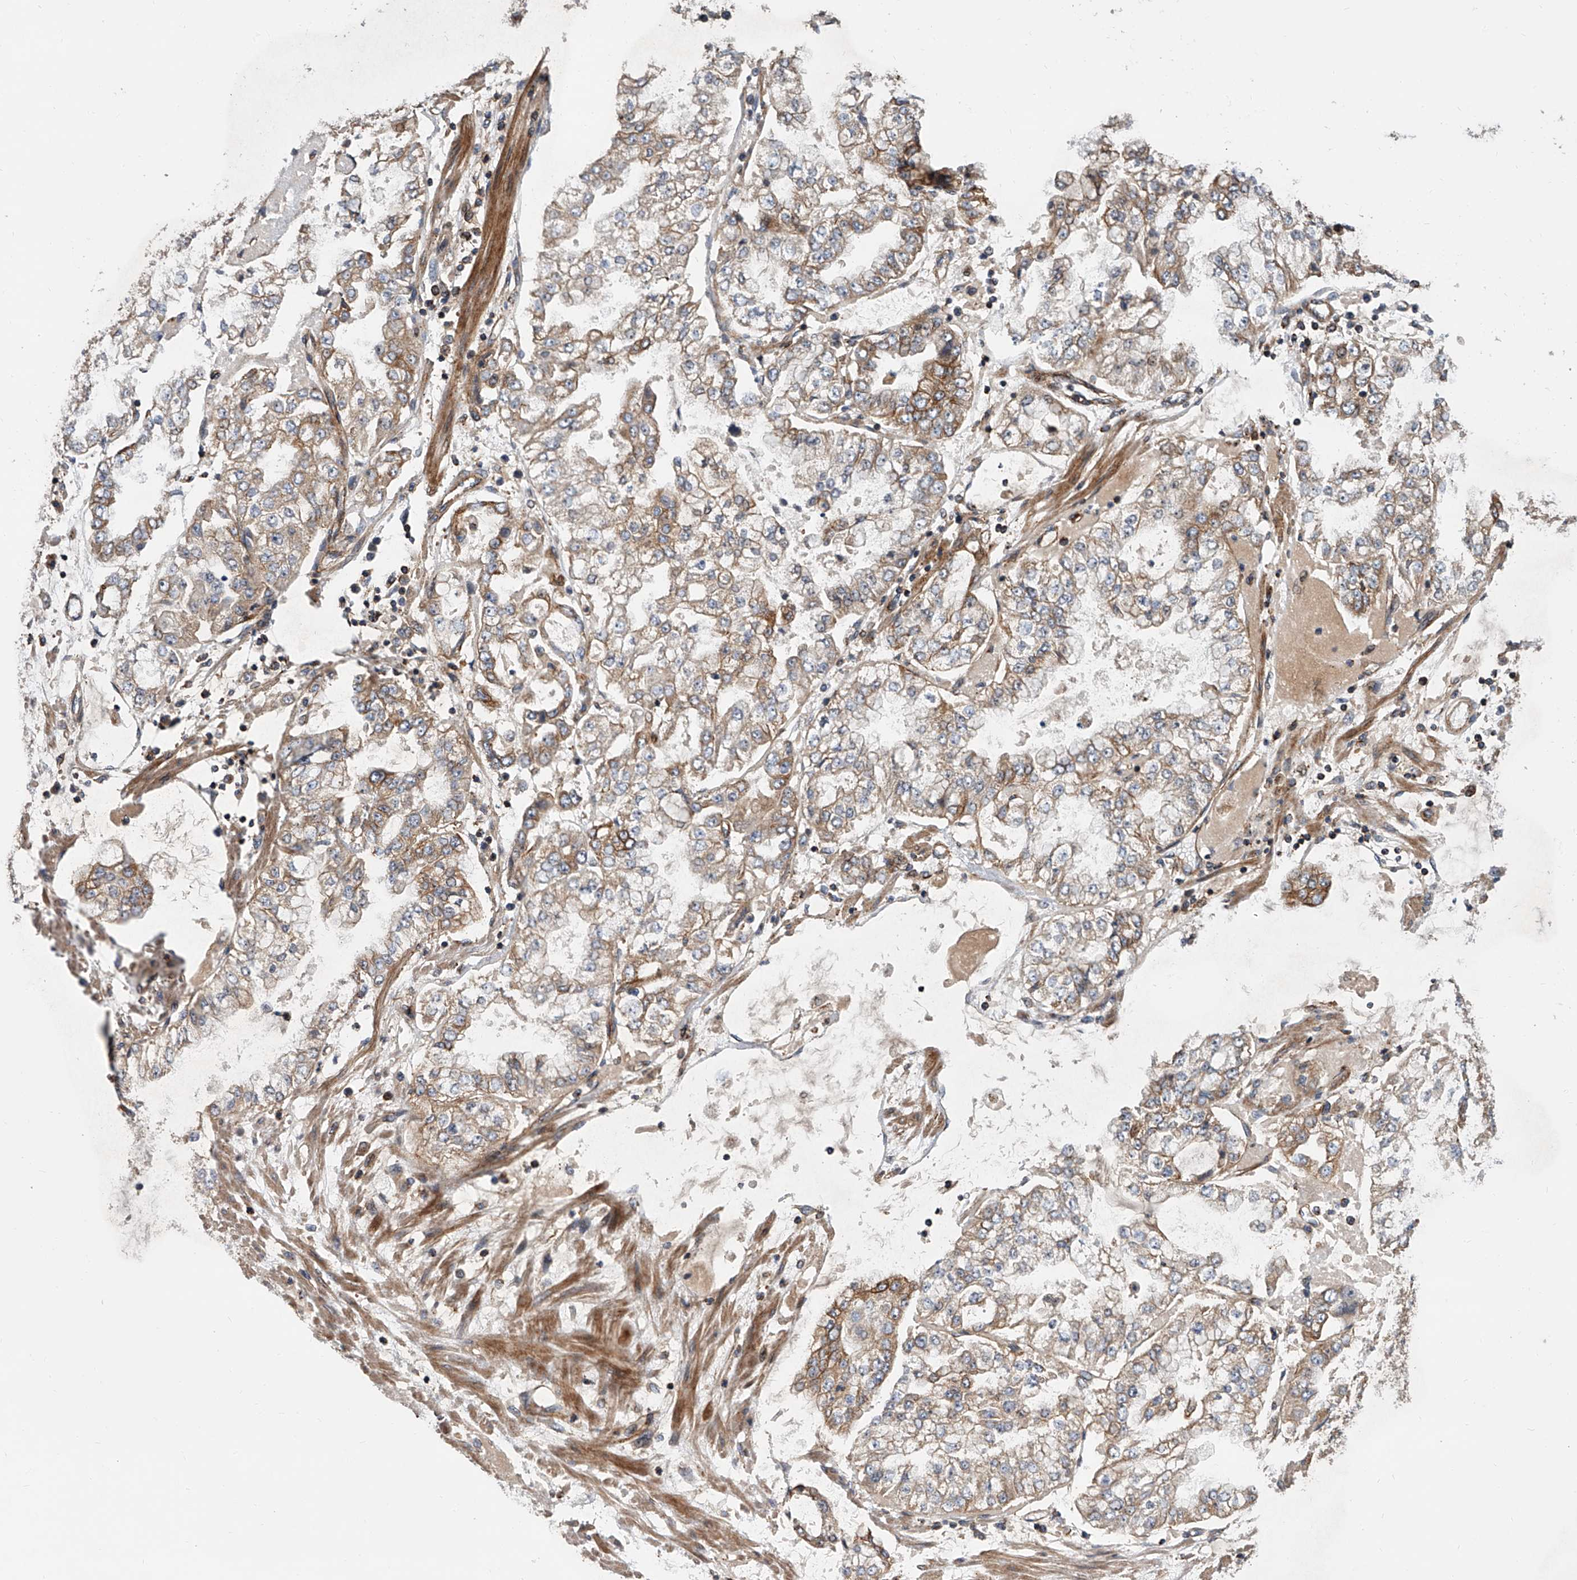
{"staining": {"intensity": "moderate", "quantity": "<25%", "location": "cytoplasmic/membranous"}, "tissue": "stomach cancer", "cell_type": "Tumor cells", "image_type": "cancer", "snomed": [{"axis": "morphology", "description": "Adenocarcinoma, NOS"}, {"axis": "topography", "description": "Stomach"}], "caption": "A low amount of moderate cytoplasmic/membranous positivity is appreciated in about <25% of tumor cells in stomach adenocarcinoma tissue. The protein is shown in brown color, while the nuclei are stained blue.", "gene": "USP47", "patient": {"sex": "male", "age": 76}}